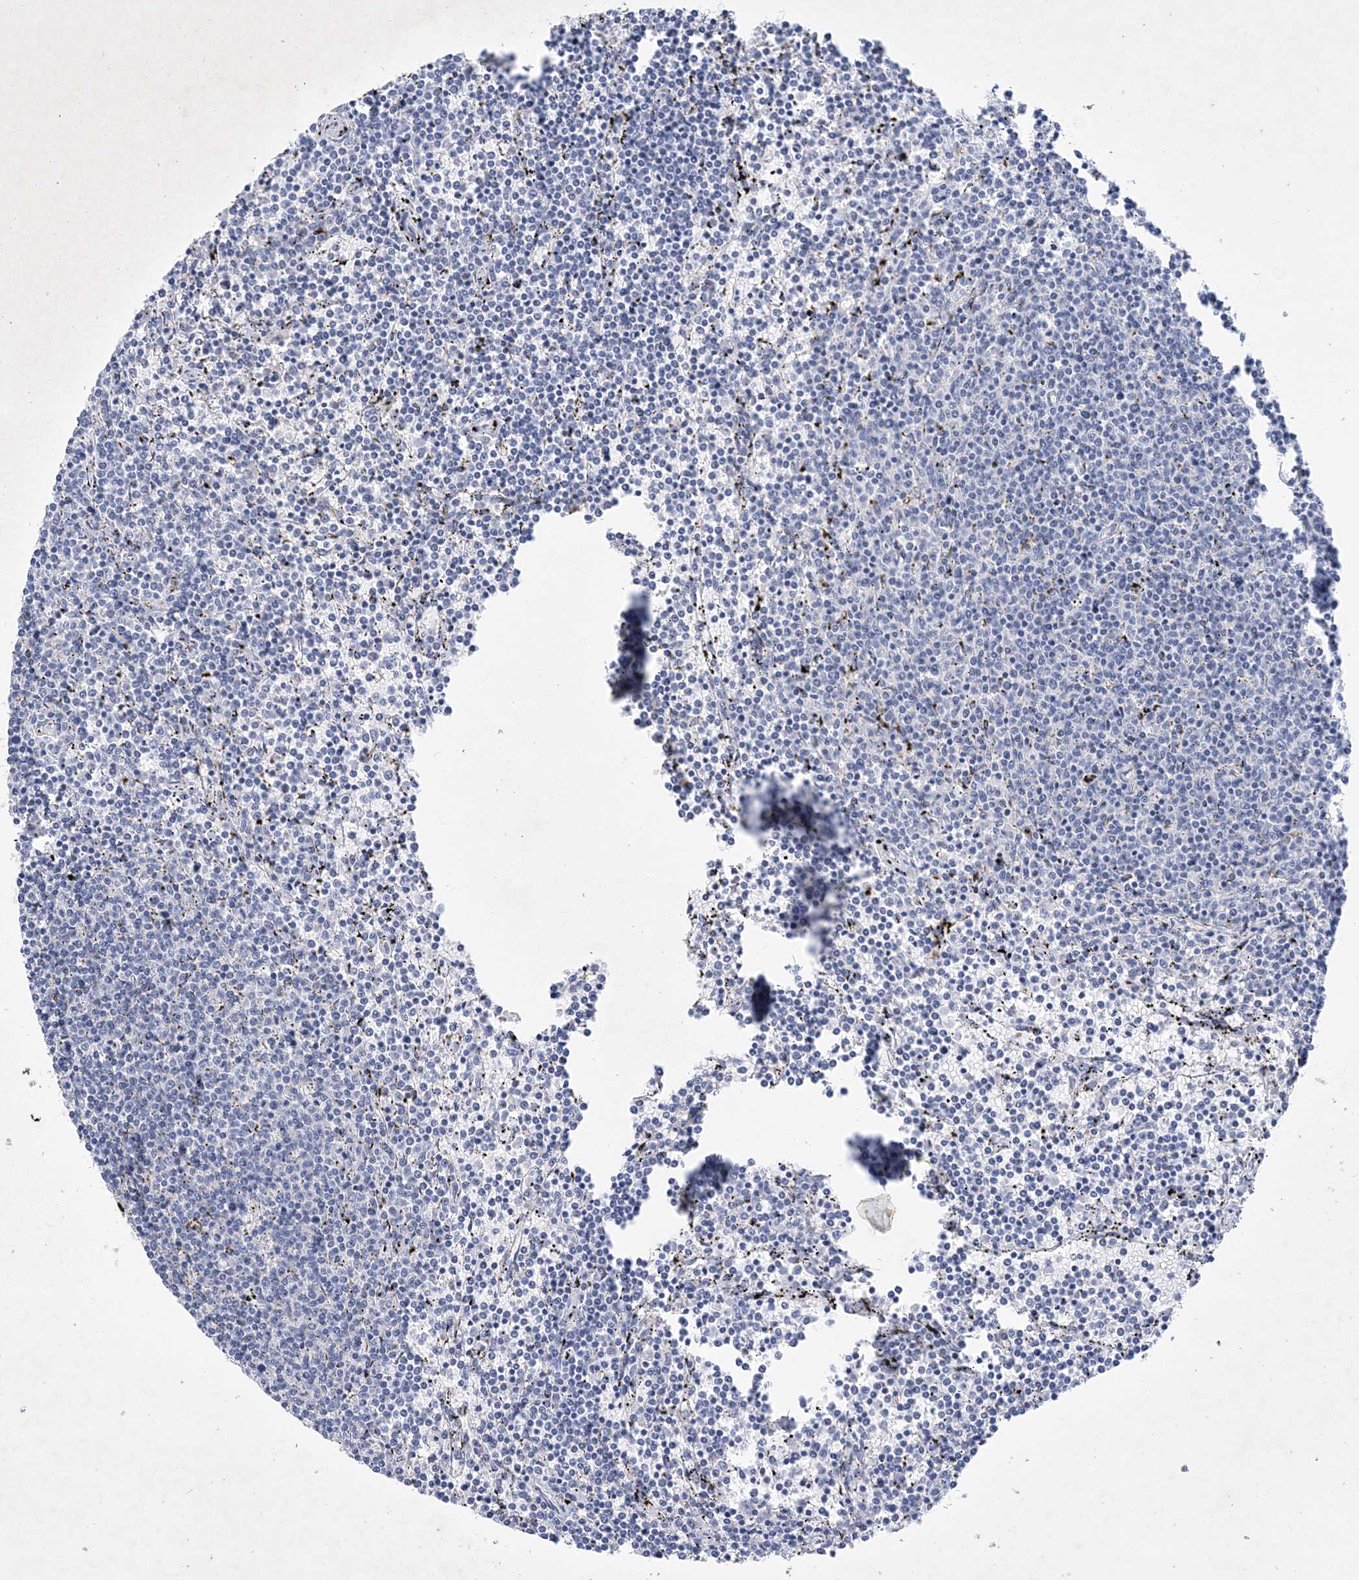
{"staining": {"intensity": "negative", "quantity": "none", "location": "none"}, "tissue": "lymphoma", "cell_type": "Tumor cells", "image_type": "cancer", "snomed": [{"axis": "morphology", "description": "Malignant lymphoma, non-Hodgkin's type, Low grade"}, {"axis": "topography", "description": "Spleen"}], "caption": "This is a micrograph of immunohistochemistry (IHC) staining of low-grade malignant lymphoma, non-Hodgkin's type, which shows no staining in tumor cells.", "gene": "COPS8", "patient": {"sex": "female", "age": 50}}